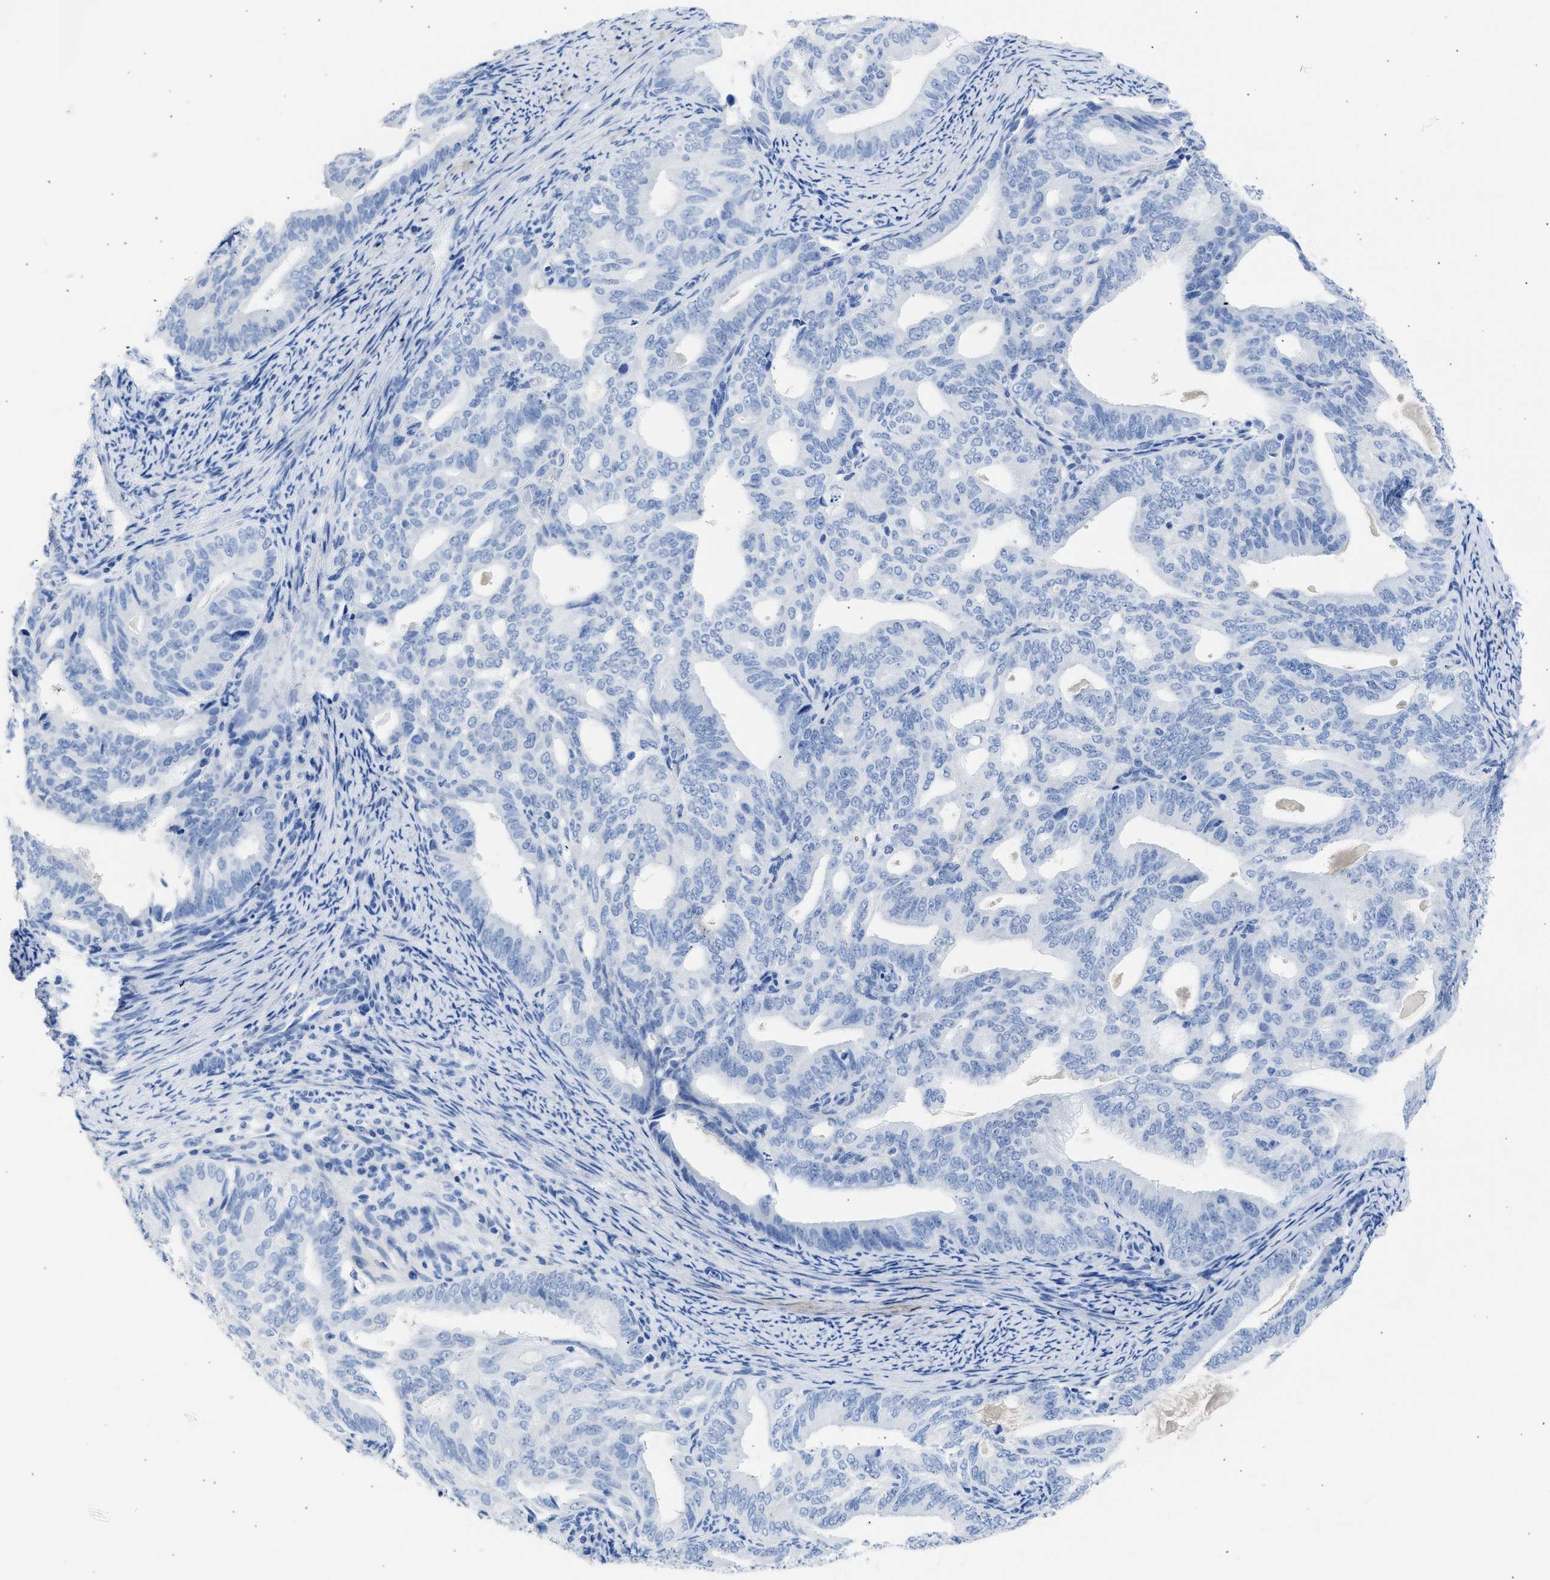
{"staining": {"intensity": "negative", "quantity": "none", "location": "none"}, "tissue": "endometrial cancer", "cell_type": "Tumor cells", "image_type": "cancer", "snomed": [{"axis": "morphology", "description": "Adenocarcinoma, NOS"}, {"axis": "topography", "description": "Endometrium"}], "caption": "Tumor cells are negative for brown protein staining in endometrial cancer.", "gene": "NCAM1", "patient": {"sex": "female", "age": 58}}